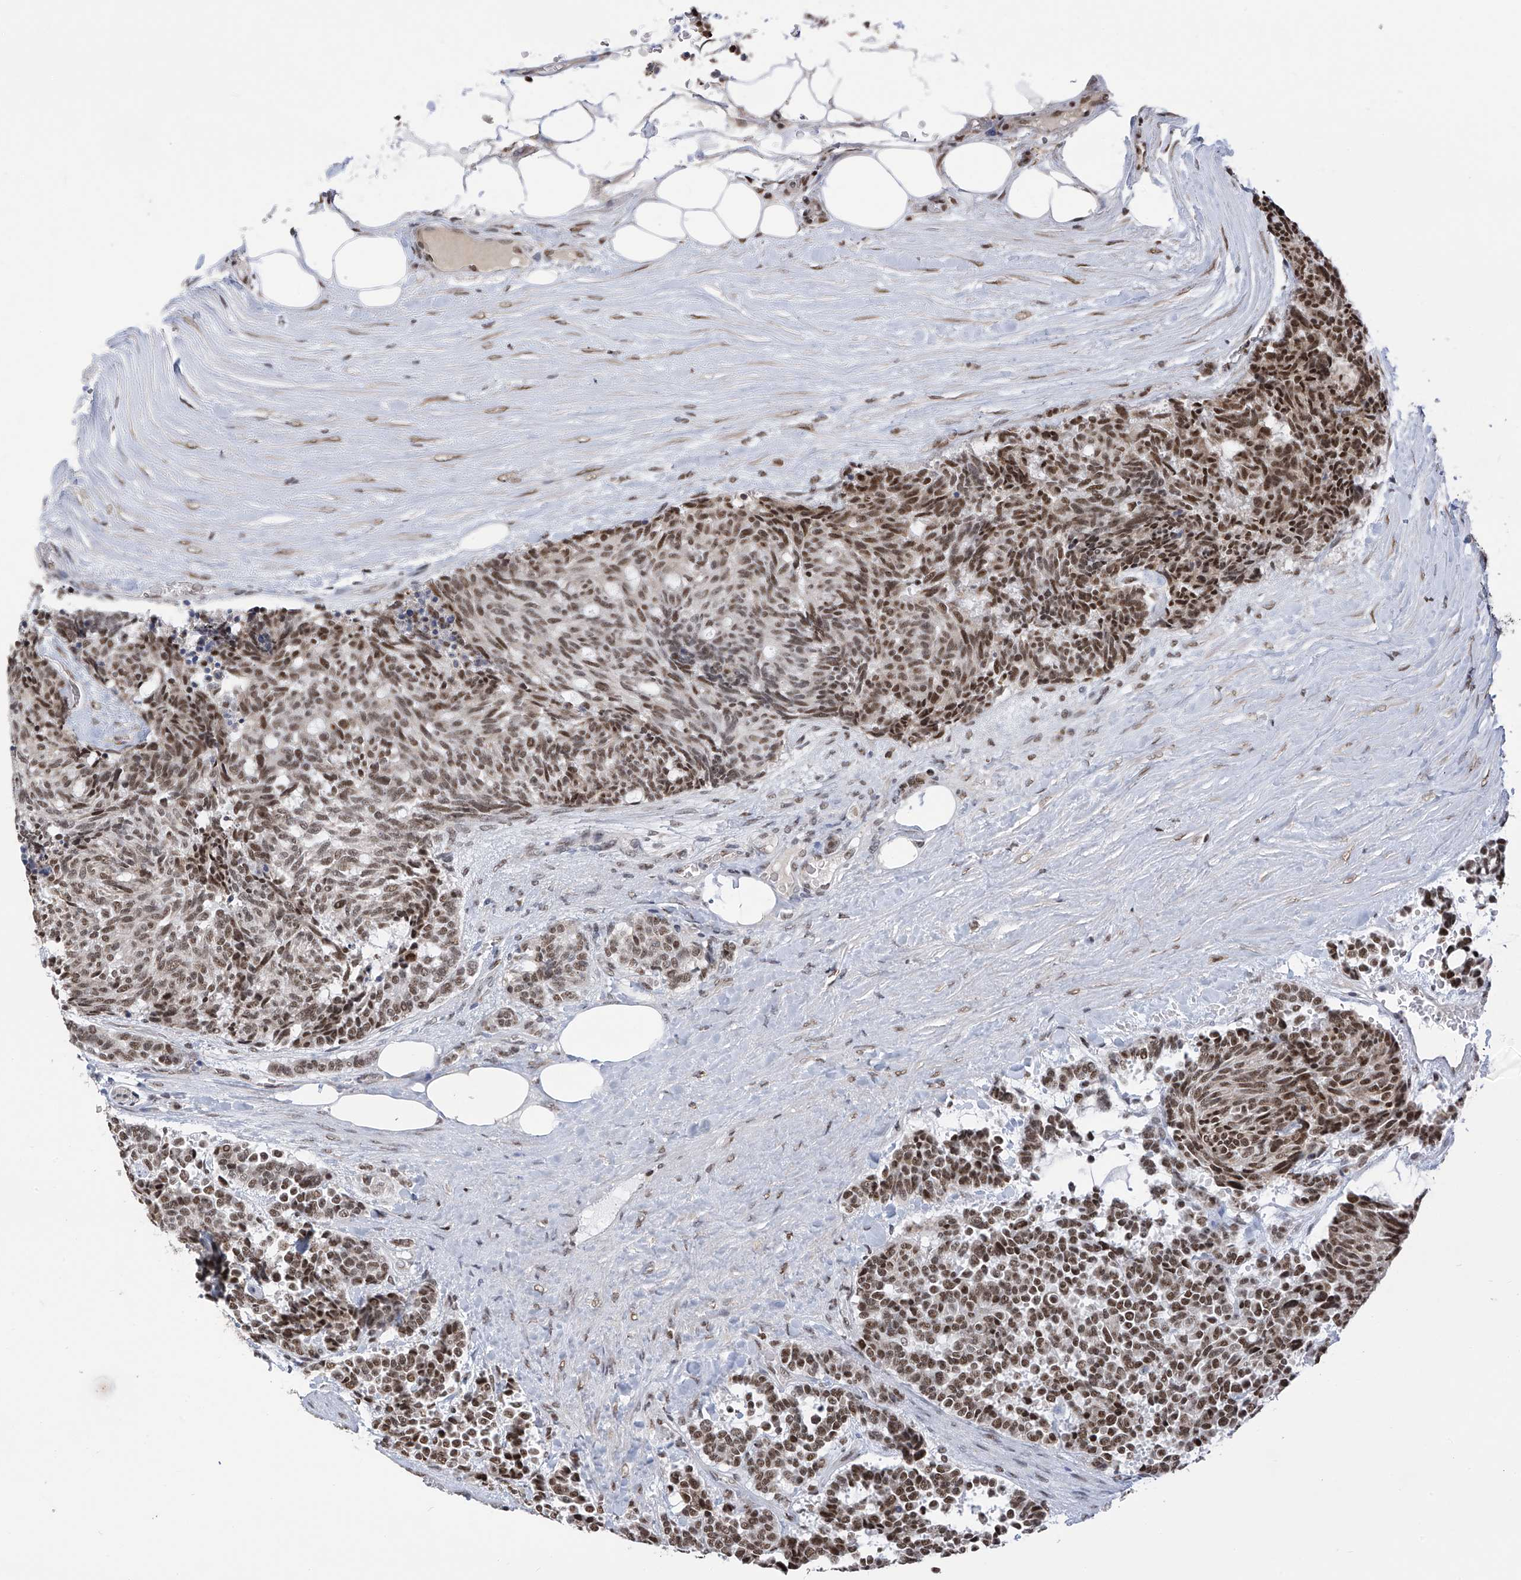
{"staining": {"intensity": "moderate", "quantity": ">75%", "location": "nuclear"}, "tissue": "carcinoid", "cell_type": "Tumor cells", "image_type": "cancer", "snomed": [{"axis": "morphology", "description": "Carcinoid, malignant, NOS"}, {"axis": "topography", "description": "Pancreas"}], "caption": "Moderate nuclear expression for a protein is appreciated in approximately >75% of tumor cells of carcinoid using IHC.", "gene": "APLF", "patient": {"sex": "female", "age": 54}}